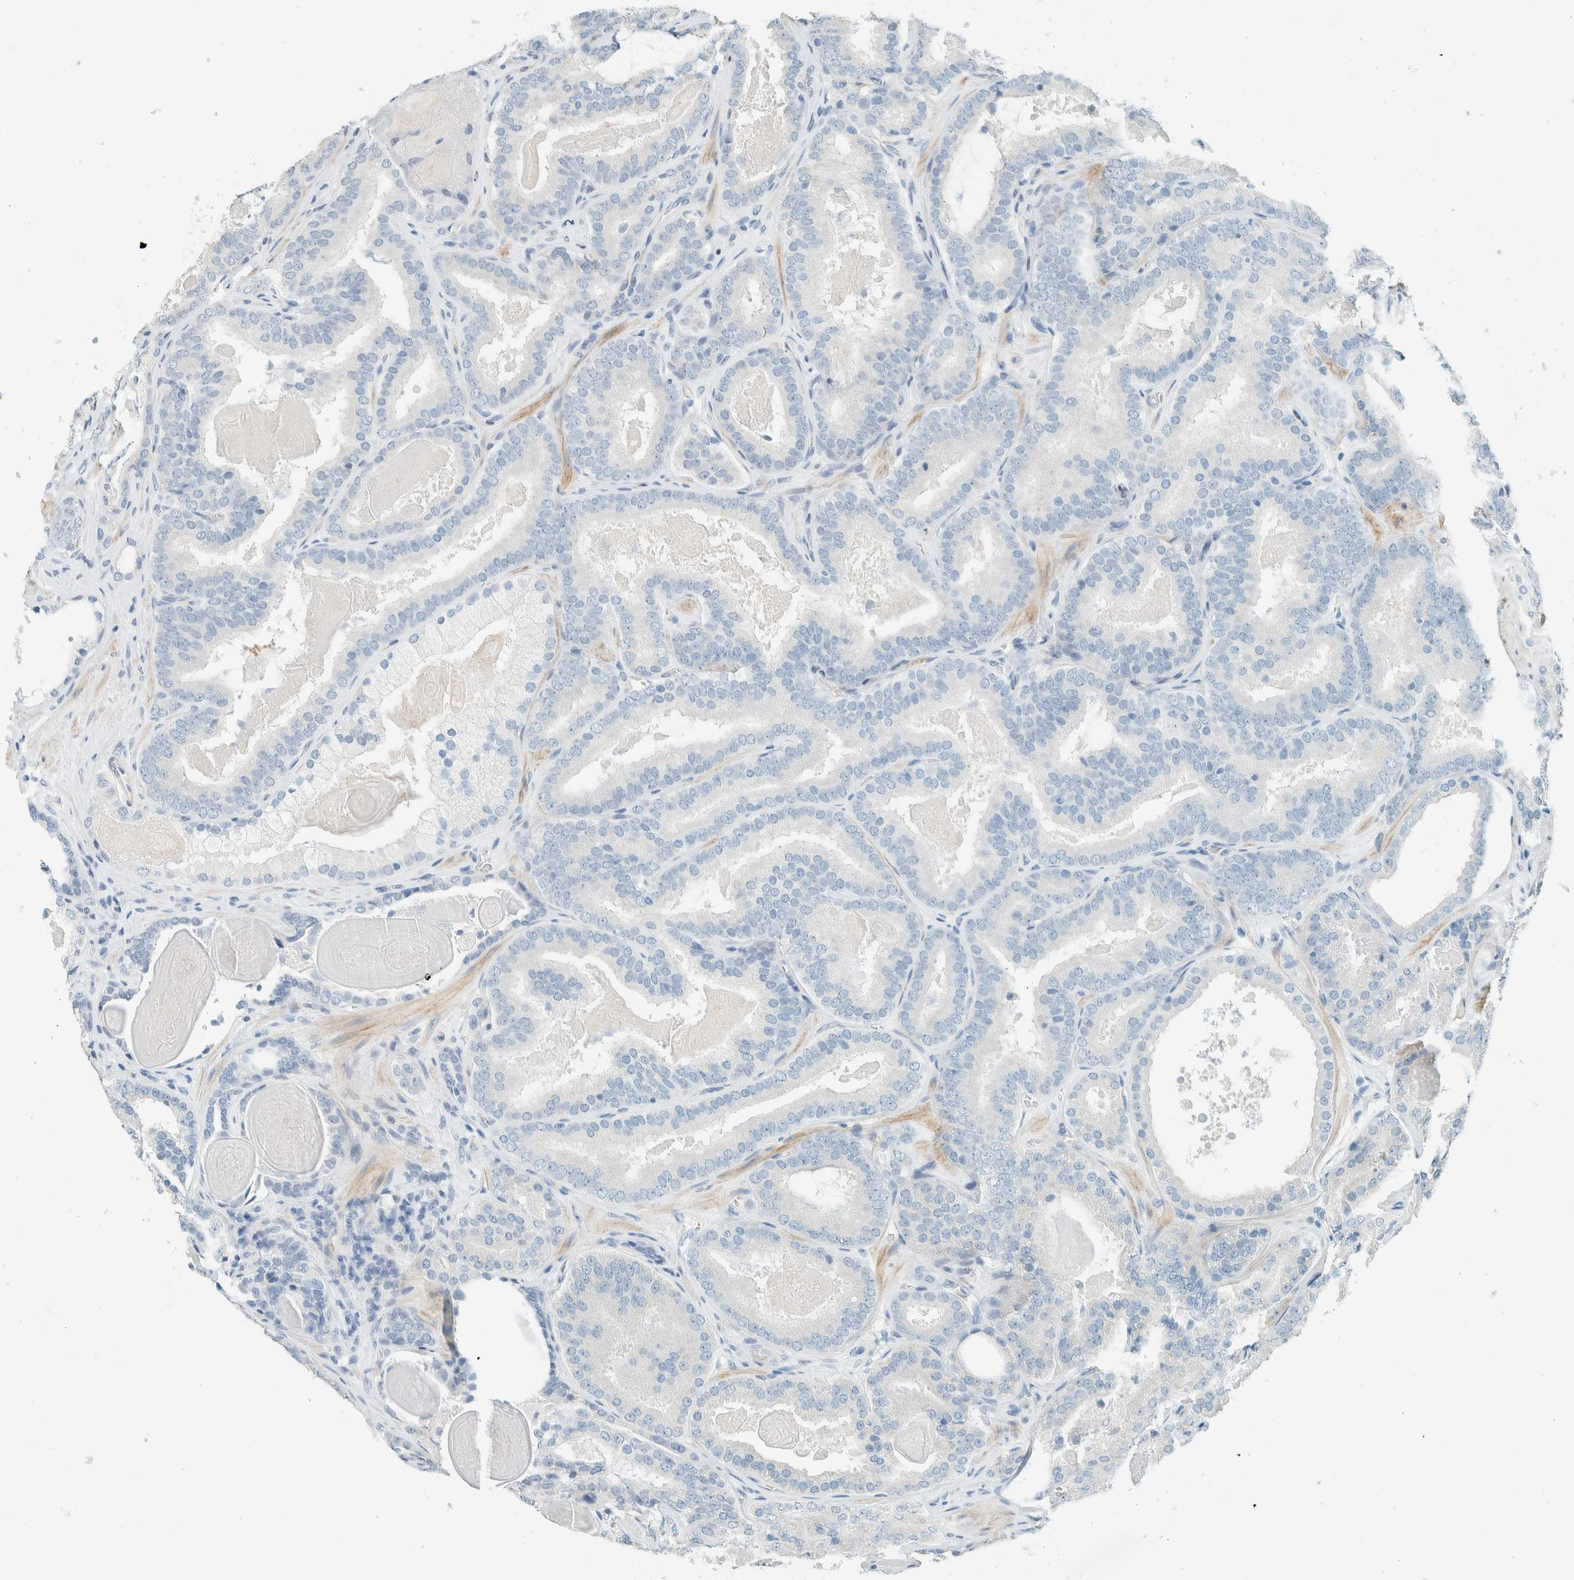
{"staining": {"intensity": "negative", "quantity": "none", "location": "none"}, "tissue": "prostate cancer", "cell_type": "Tumor cells", "image_type": "cancer", "snomed": [{"axis": "morphology", "description": "Adenocarcinoma, High grade"}, {"axis": "topography", "description": "Prostate"}], "caption": "Prostate adenocarcinoma (high-grade) was stained to show a protein in brown. There is no significant positivity in tumor cells.", "gene": "SLFN12", "patient": {"sex": "male", "age": 60}}